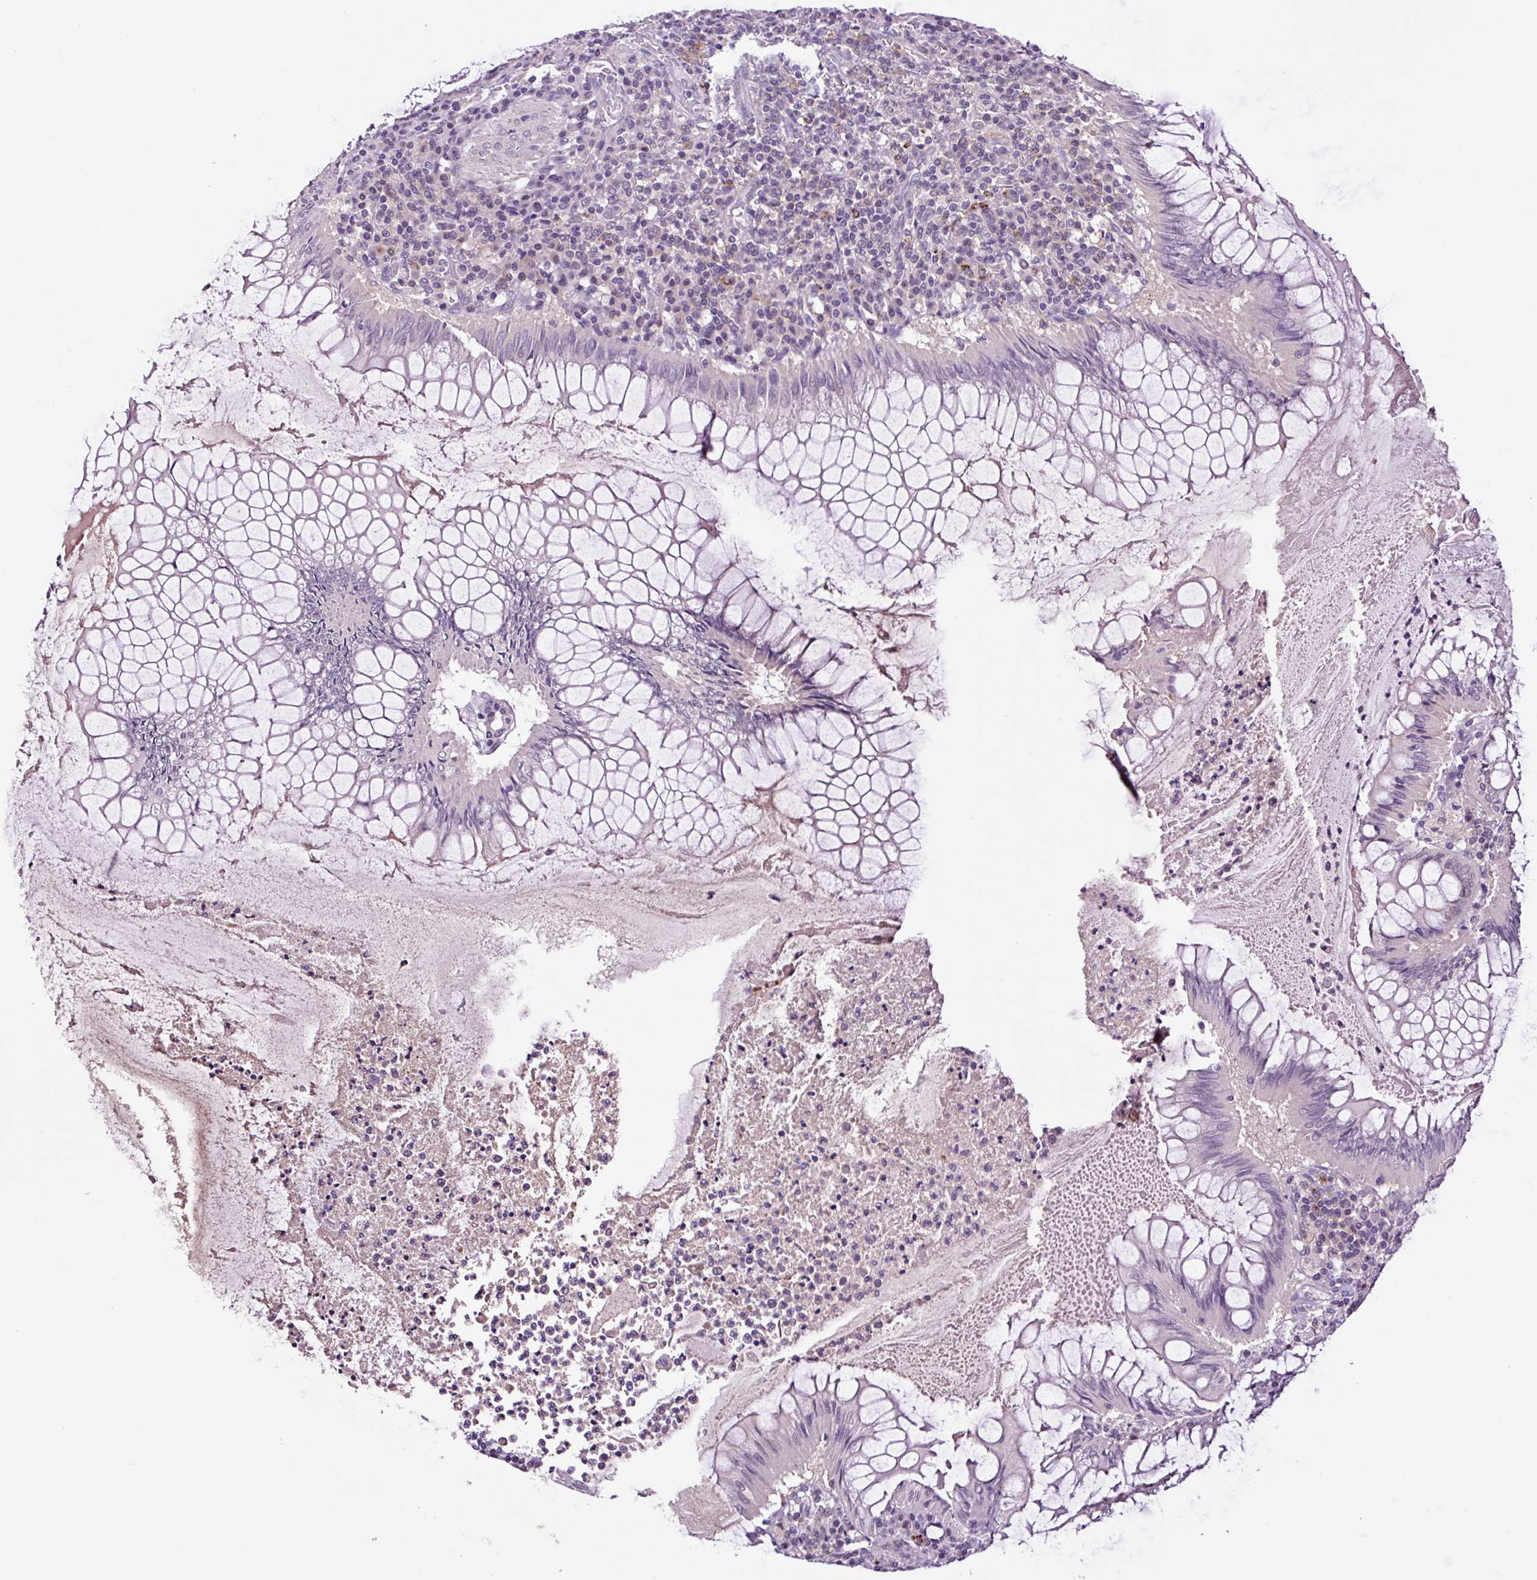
{"staining": {"intensity": "moderate", "quantity": "<25%", "location": "nuclear"}, "tissue": "colorectal cancer", "cell_type": "Tumor cells", "image_type": "cancer", "snomed": [{"axis": "morphology", "description": "Adenocarcinoma, NOS"}, {"axis": "topography", "description": "Colon"}], "caption": "Colorectal cancer tissue reveals moderate nuclear expression in approximately <25% of tumor cells", "gene": "TAFA3", "patient": {"sex": "male", "age": 67}}